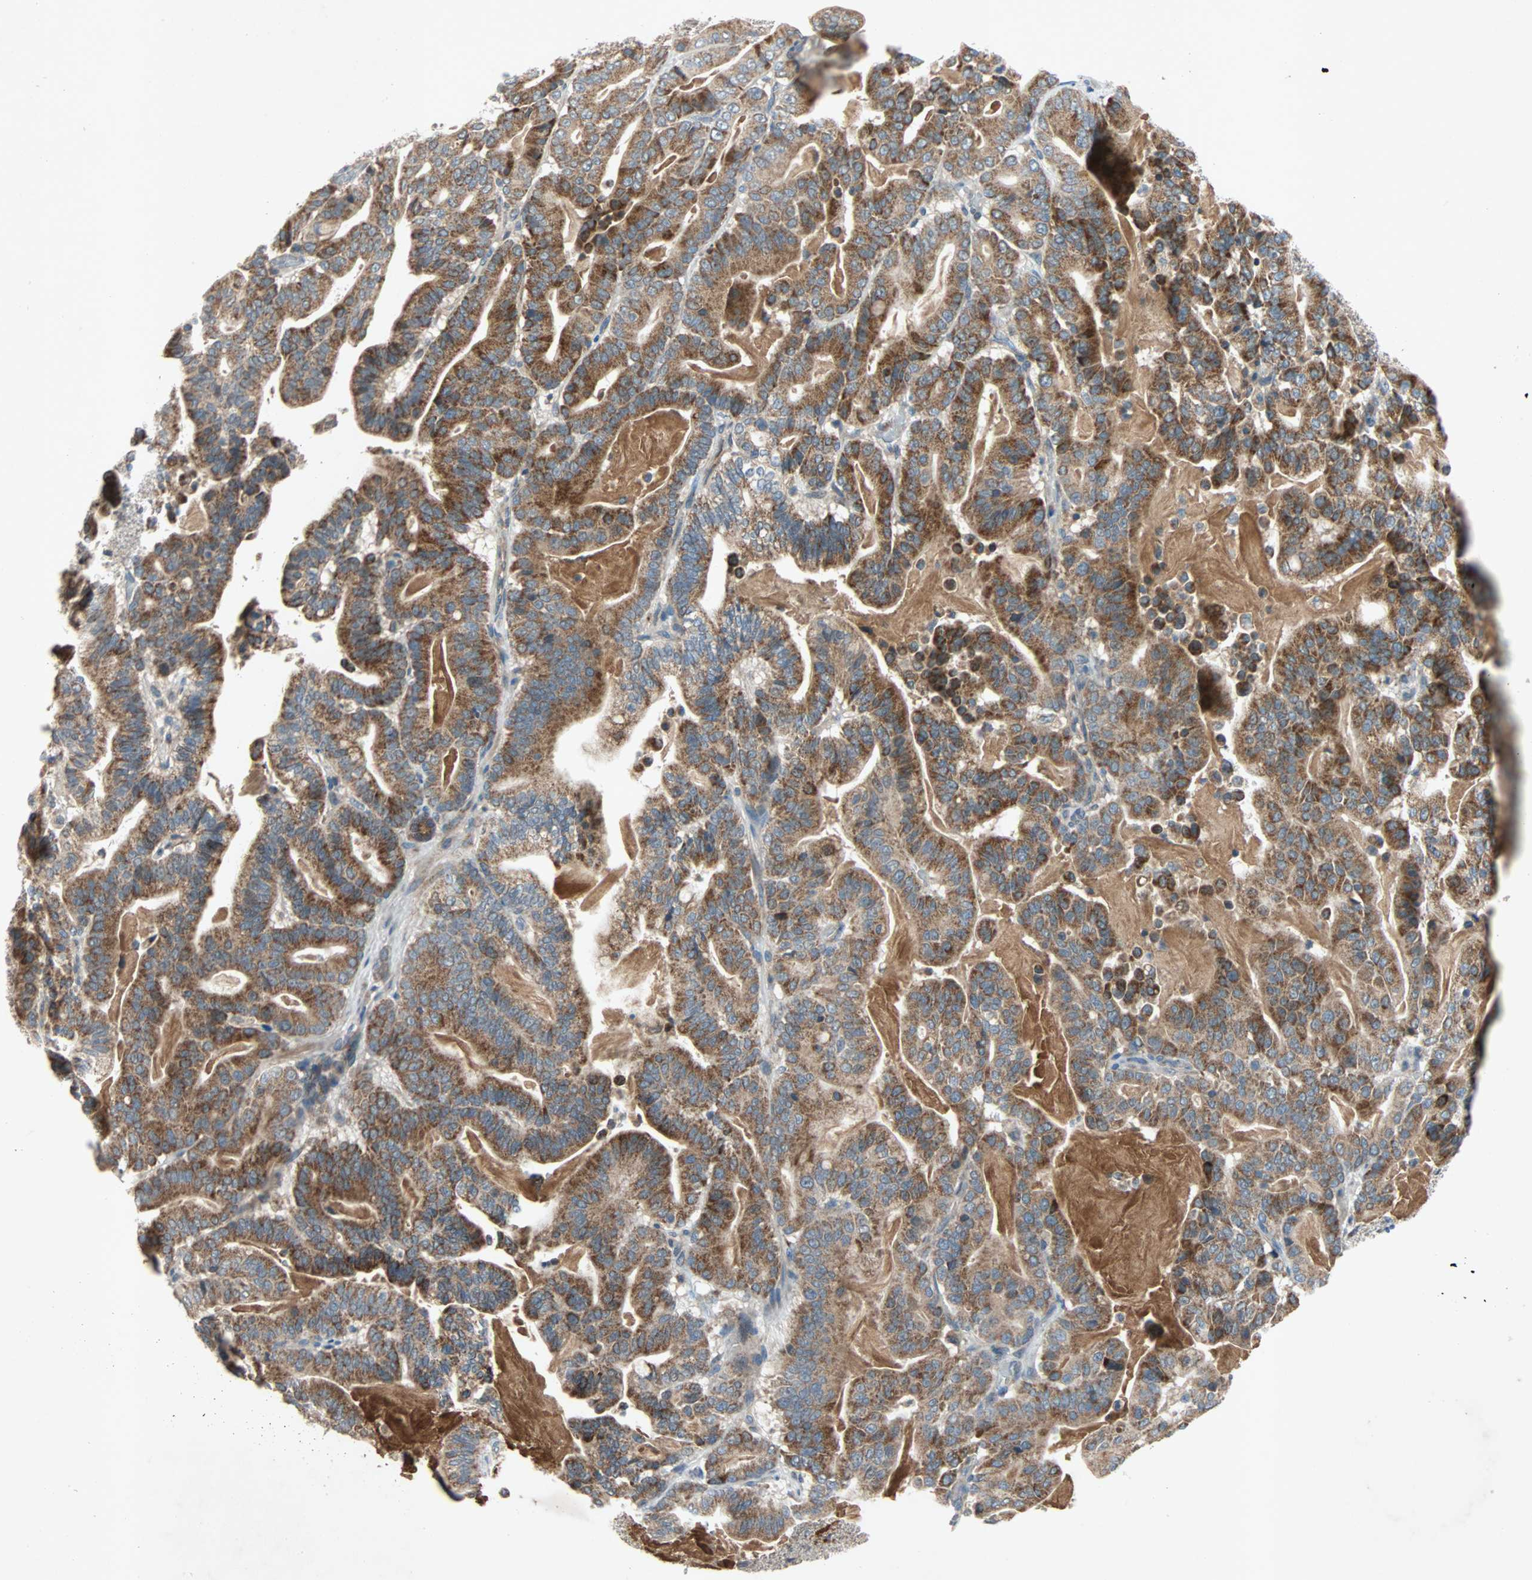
{"staining": {"intensity": "strong", "quantity": ">75%", "location": "cytoplasmic/membranous"}, "tissue": "pancreatic cancer", "cell_type": "Tumor cells", "image_type": "cancer", "snomed": [{"axis": "morphology", "description": "Adenocarcinoma, NOS"}, {"axis": "topography", "description": "Pancreas"}], "caption": "An IHC histopathology image of tumor tissue is shown. Protein staining in brown highlights strong cytoplasmic/membranous positivity in adenocarcinoma (pancreatic) within tumor cells.", "gene": "XYLT1", "patient": {"sex": "male", "age": 63}}